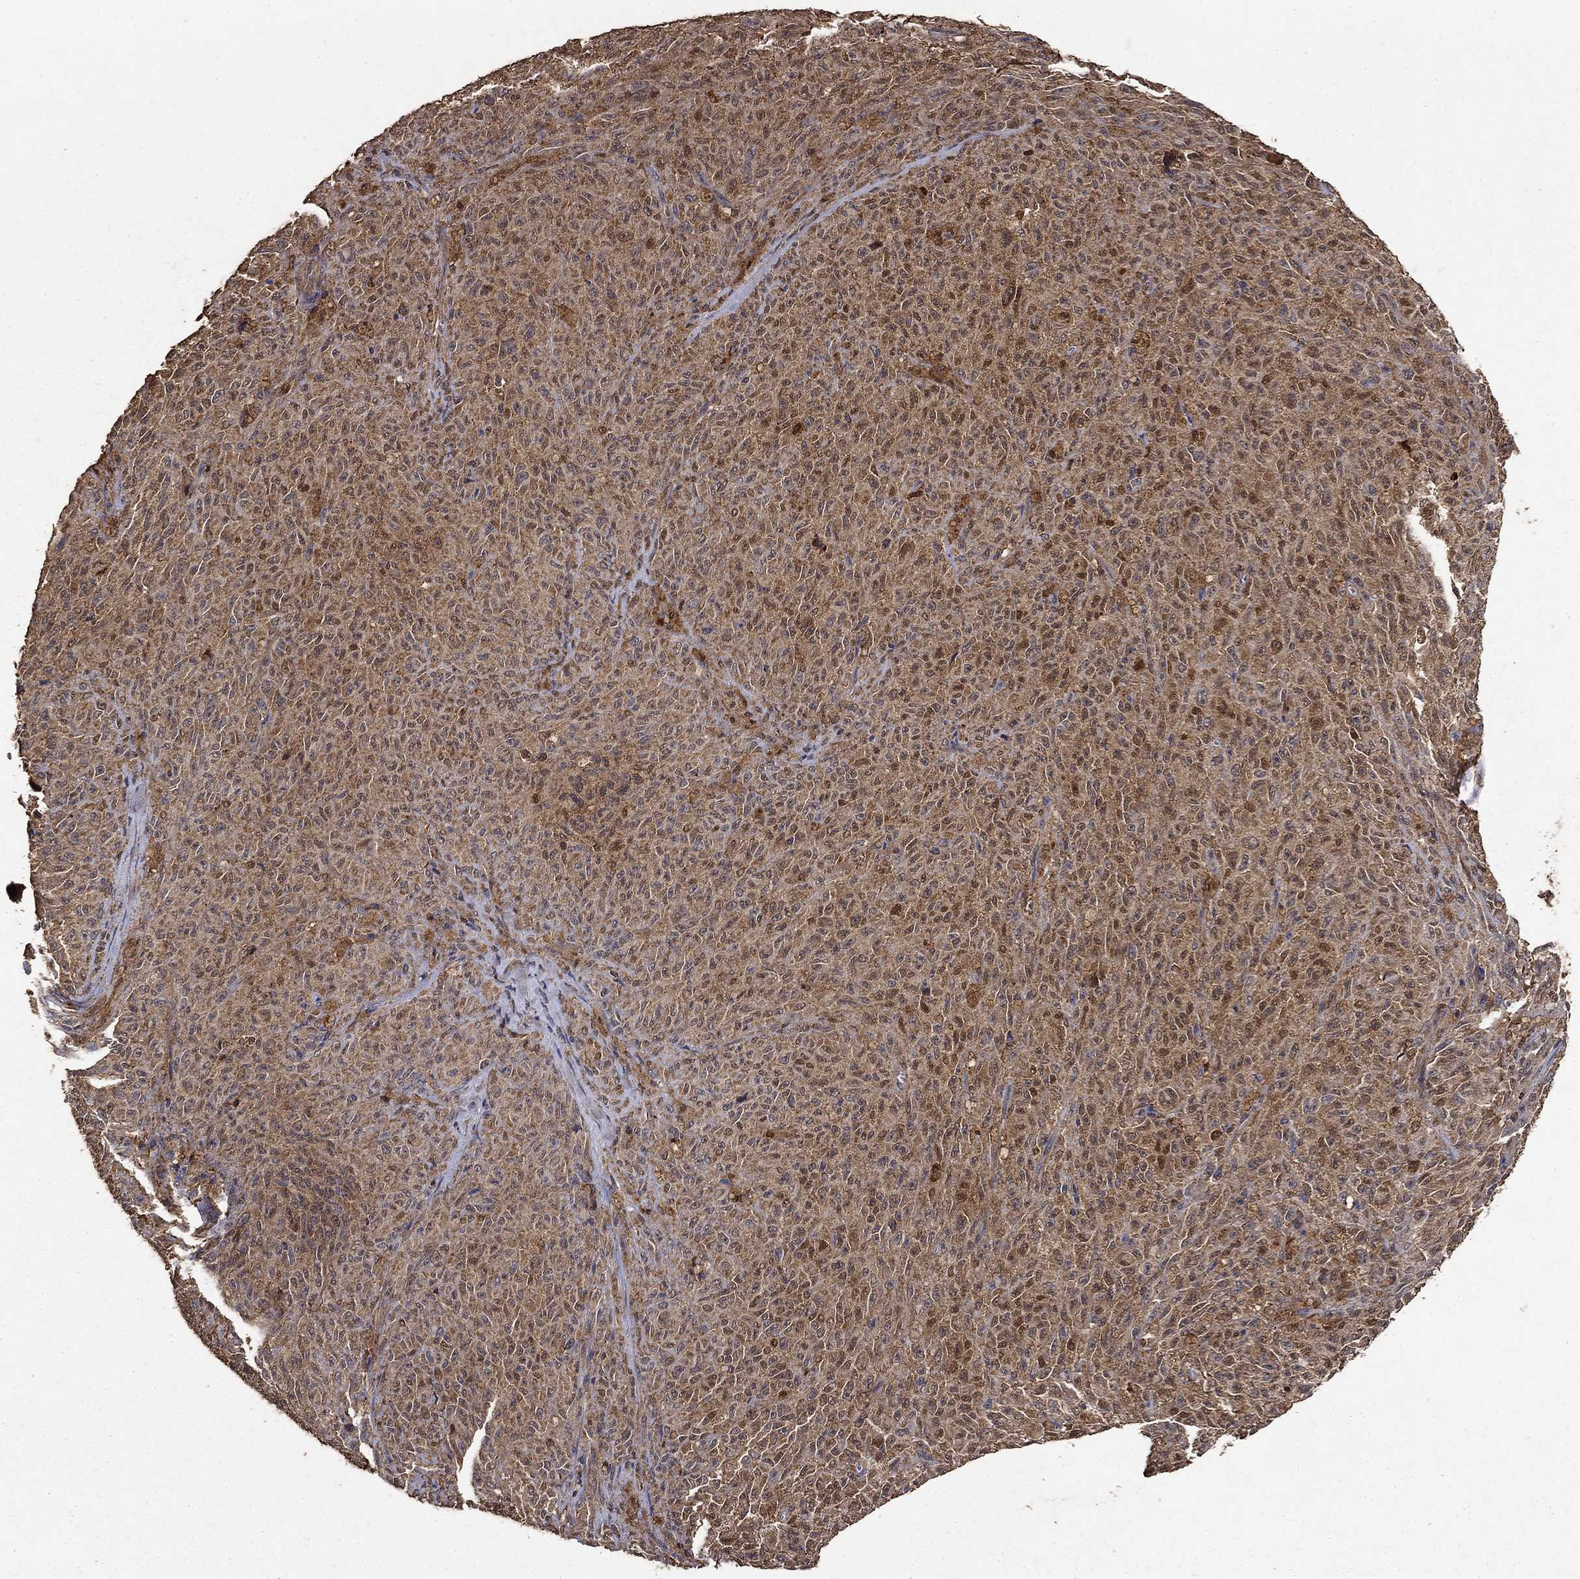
{"staining": {"intensity": "strong", "quantity": ">75%", "location": "cytoplasmic/membranous"}, "tissue": "melanoma", "cell_type": "Tumor cells", "image_type": "cancer", "snomed": [{"axis": "morphology", "description": "Malignant melanoma, NOS"}, {"axis": "topography", "description": "Skin"}], "caption": "Immunohistochemical staining of human malignant melanoma displays high levels of strong cytoplasmic/membranous protein positivity in about >75% of tumor cells.", "gene": "IFRD1", "patient": {"sex": "female", "age": 82}}